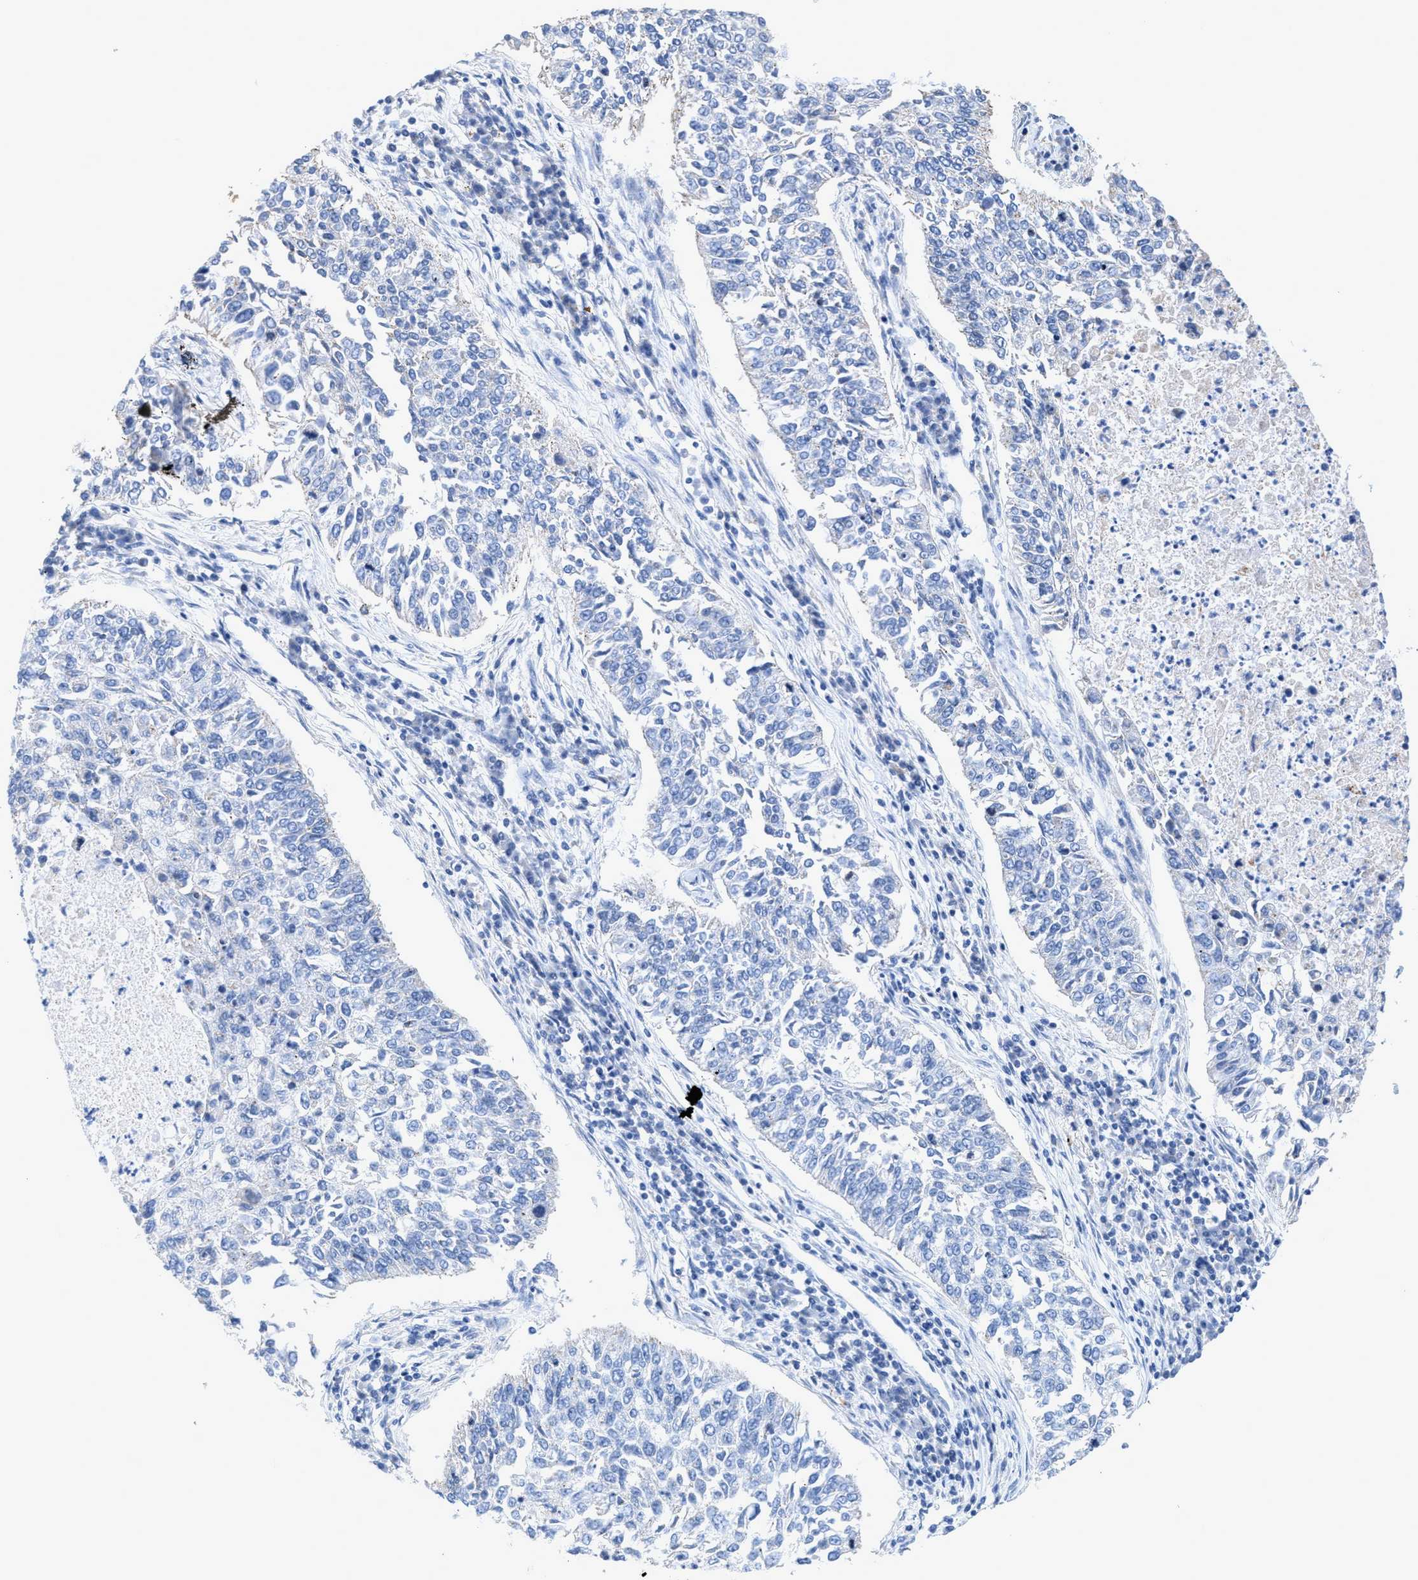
{"staining": {"intensity": "negative", "quantity": "none", "location": "none"}, "tissue": "lung cancer", "cell_type": "Tumor cells", "image_type": "cancer", "snomed": [{"axis": "morphology", "description": "Normal tissue, NOS"}, {"axis": "morphology", "description": "Squamous cell carcinoma, NOS"}, {"axis": "topography", "description": "Cartilage tissue"}, {"axis": "topography", "description": "Bronchus"}, {"axis": "topography", "description": "Lung"}], "caption": "The immunohistochemistry (IHC) image has no significant staining in tumor cells of lung squamous cell carcinoma tissue. (DAB immunohistochemistry (IHC) visualized using brightfield microscopy, high magnification).", "gene": "CRYM", "patient": {"sex": "female", "age": 49}}